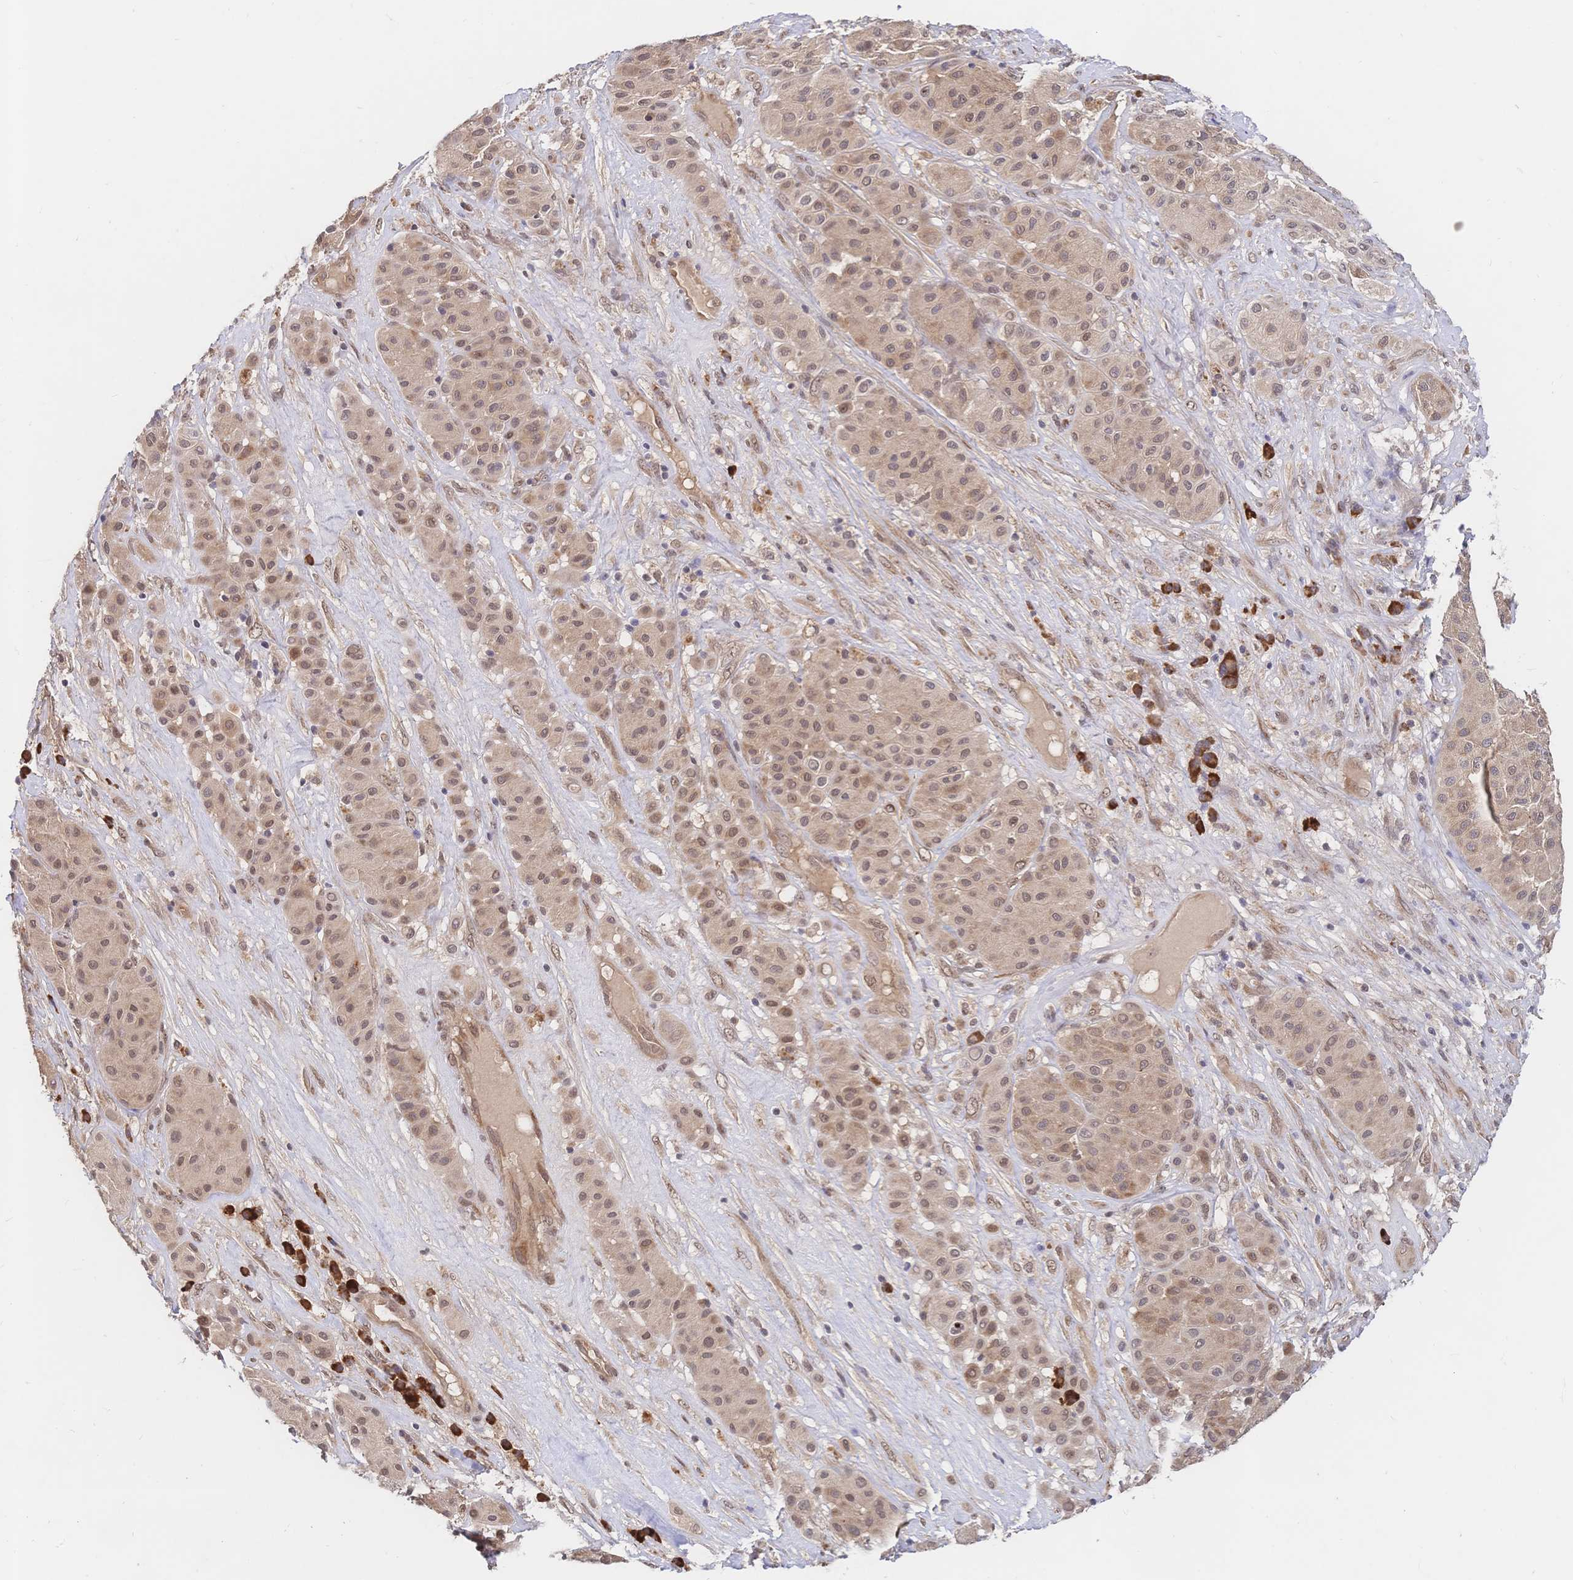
{"staining": {"intensity": "weak", "quantity": ">75%", "location": "cytoplasmic/membranous,nuclear"}, "tissue": "melanoma", "cell_type": "Tumor cells", "image_type": "cancer", "snomed": [{"axis": "morphology", "description": "Malignant melanoma, Metastatic site"}, {"axis": "topography", "description": "Smooth muscle"}], "caption": "Immunohistochemical staining of malignant melanoma (metastatic site) shows weak cytoplasmic/membranous and nuclear protein positivity in about >75% of tumor cells.", "gene": "LMO4", "patient": {"sex": "male", "age": 41}}